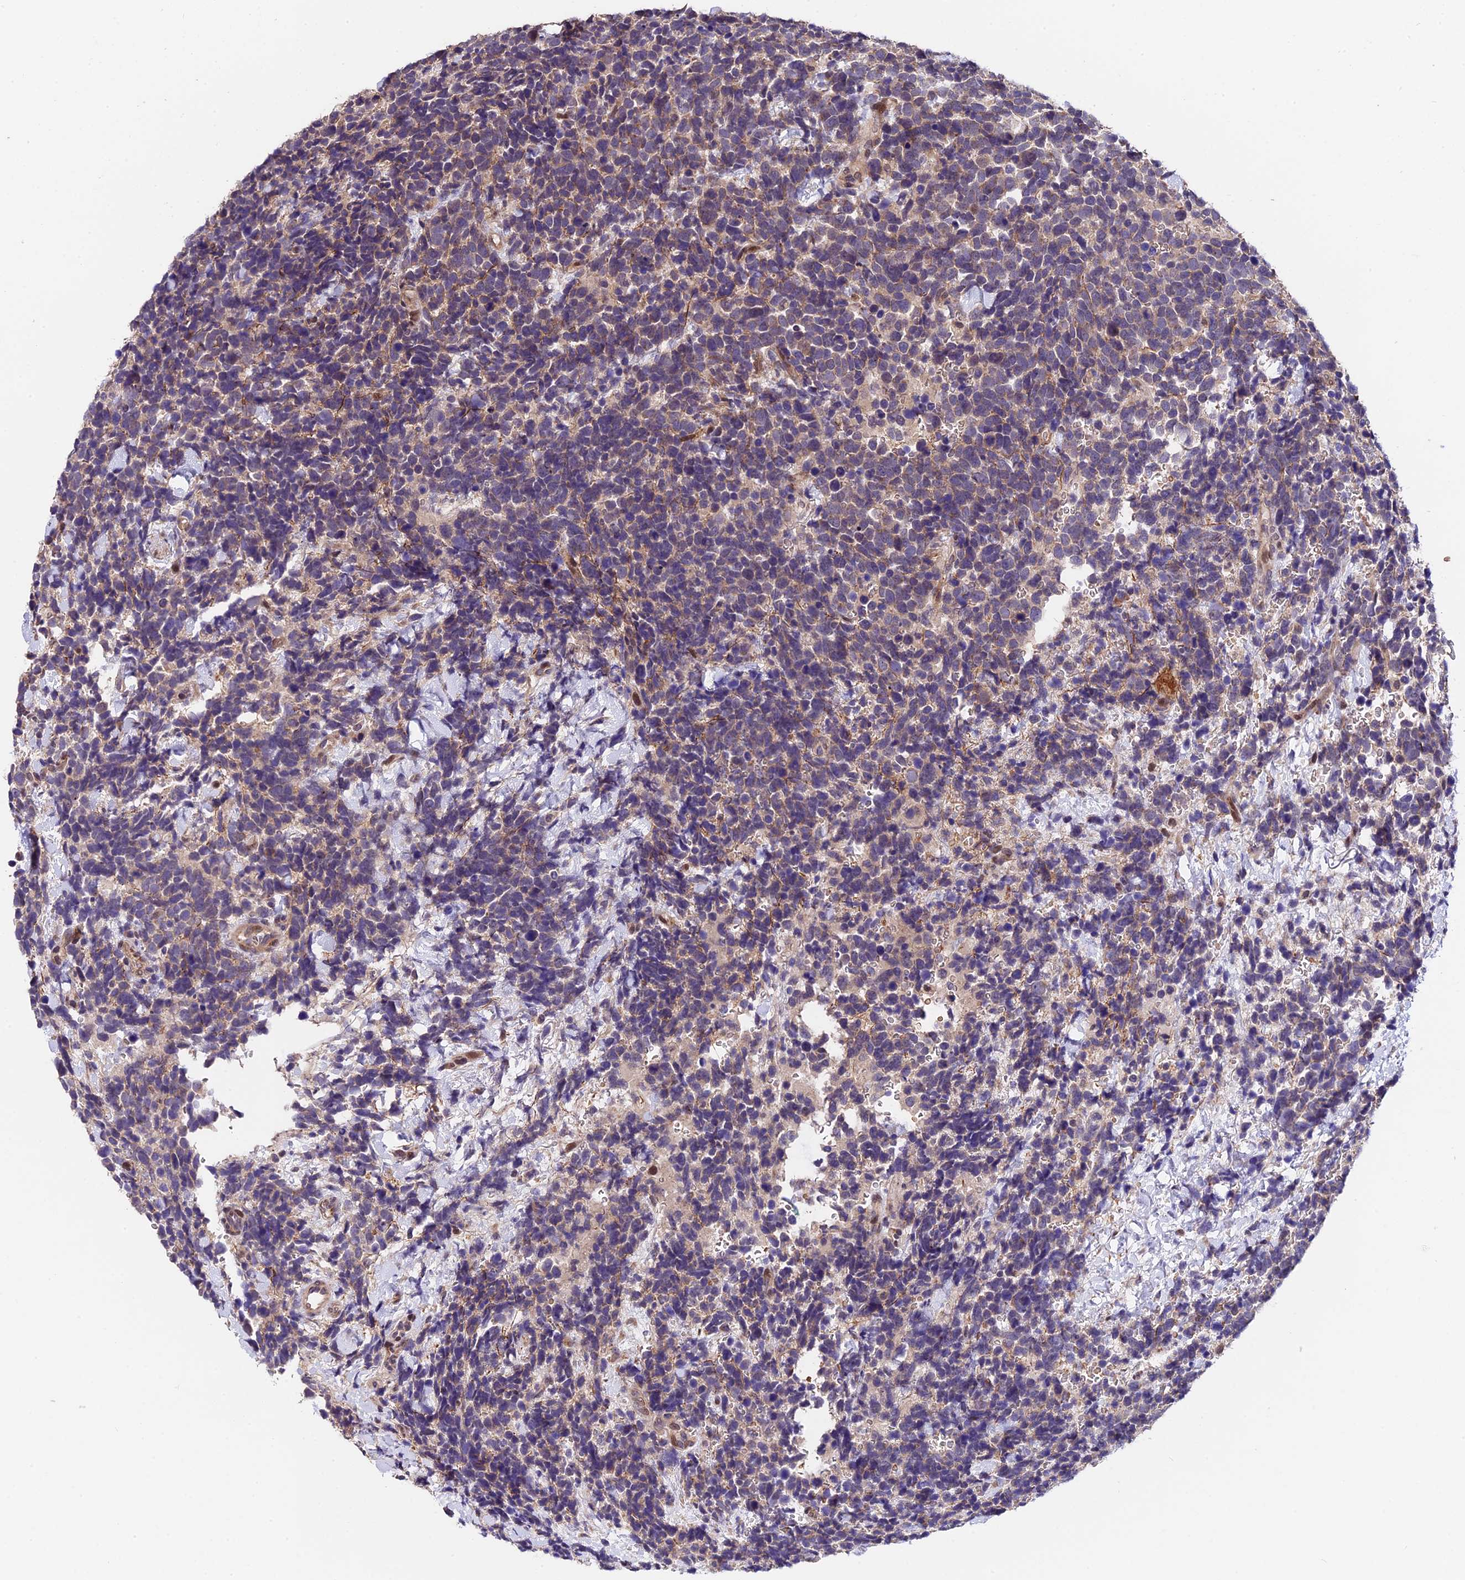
{"staining": {"intensity": "weak", "quantity": "25%-75%", "location": "cytoplasmic/membranous"}, "tissue": "urothelial cancer", "cell_type": "Tumor cells", "image_type": "cancer", "snomed": [{"axis": "morphology", "description": "Urothelial carcinoma, High grade"}, {"axis": "topography", "description": "Urinary bladder"}], "caption": "Weak cytoplasmic/membranous protein staining is appreciated in approximately 25%-75% of tumor cells in high-grade urothelial carcinoma.", "gene": "TRMT1", "patient": {"sex": "female", "age": 82}}